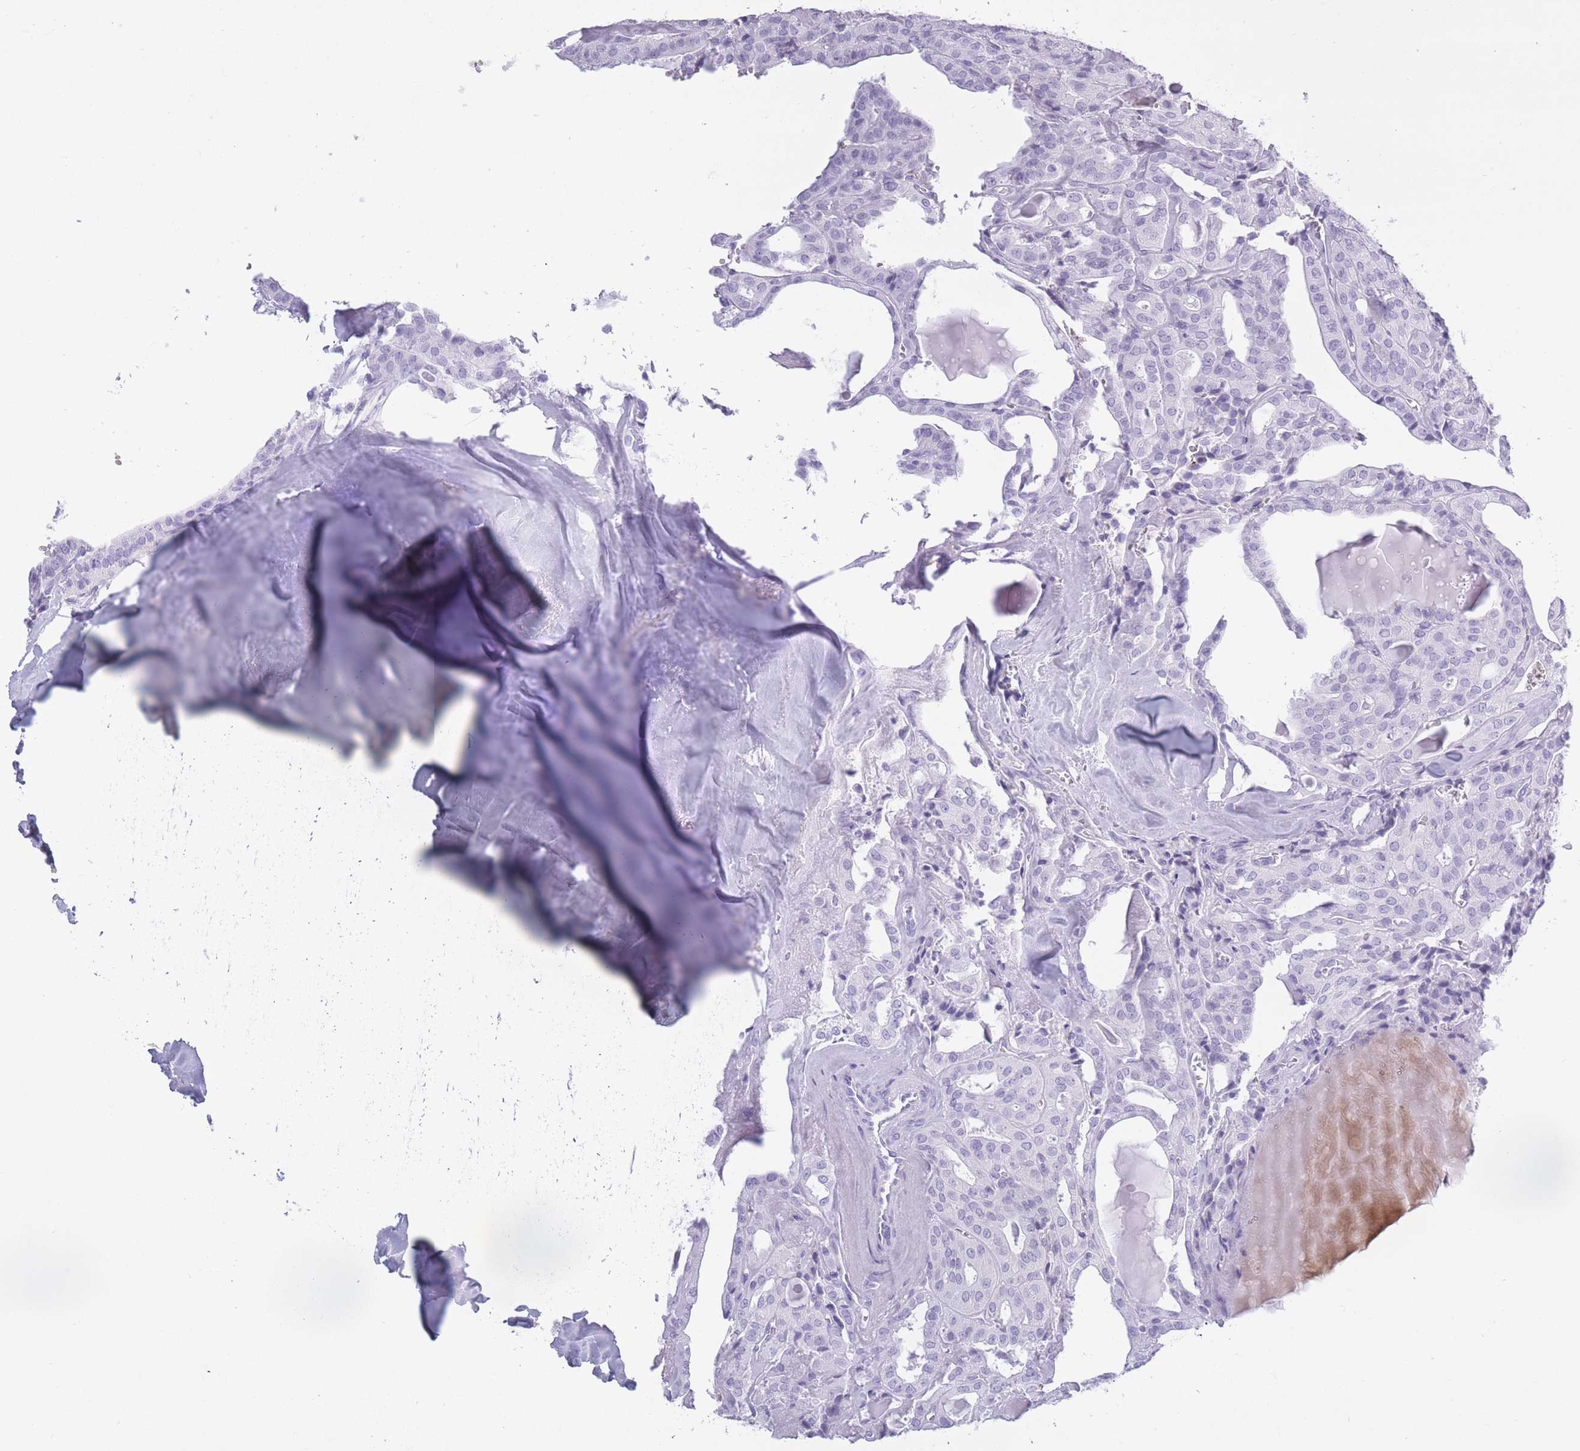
{"staining": {"intensity": "negative", "quantity": "none", "location": "none"}, "tissue": "thyroid cancer", "cell_type": "Tumor cells", "image_type": "cancer", "snomed": [{"axis": "morphology", "description": "Papillary adenocarcinoma, NOS"}, {"axis": "topography", "description": "Thyroid gland"}], "caption": "High magnification brightfield microscopy of thyroid cancer stained with DAB (3,3'-diaminobenzidine) (brown) and counterstained with hematoxylin (blue): tumor cells show no significant positivity.", "gene": "OR7C1", "patient": {"sex": "male", "age": 52}}